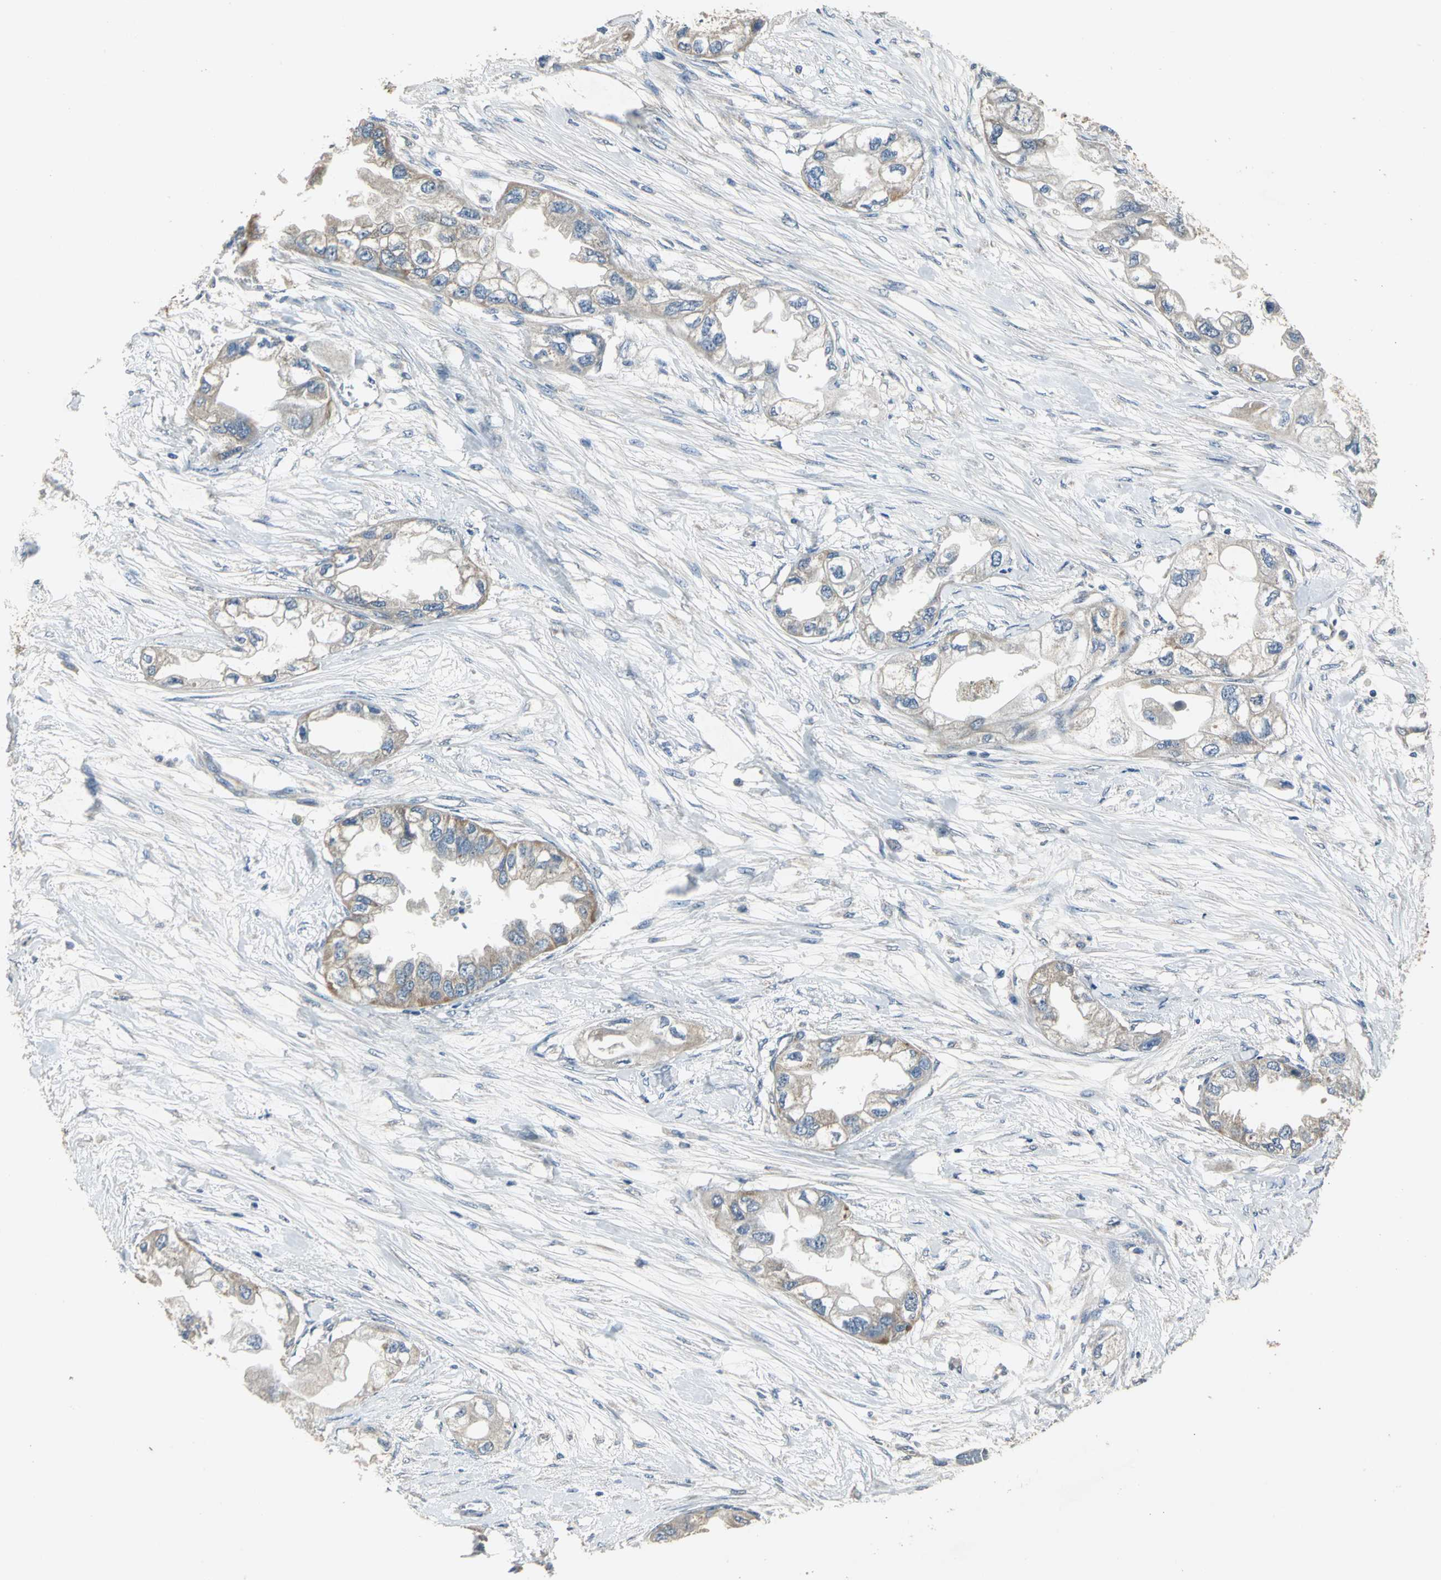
{"staining": {"intensity": "weak", "quantity": ">75%", "location": "cytoplasmic/membranous"}, "tissue": "endometrial cancer", "cell_type": "Tumor cells", "image_type": "cancer", "snomed": [{"axis": "morphology", "description": "Adenocarcinoma, NOS"}, {"axis": "topography", "description": "Endometrium"}], "caption": "An image of human endometrial adenocarcinoma stained for a protein shows weak cytoplasmic/membranous brown staining in tumor cells.", "gene": "OCLN", "patient": {"sex": "female", "age": 67}}